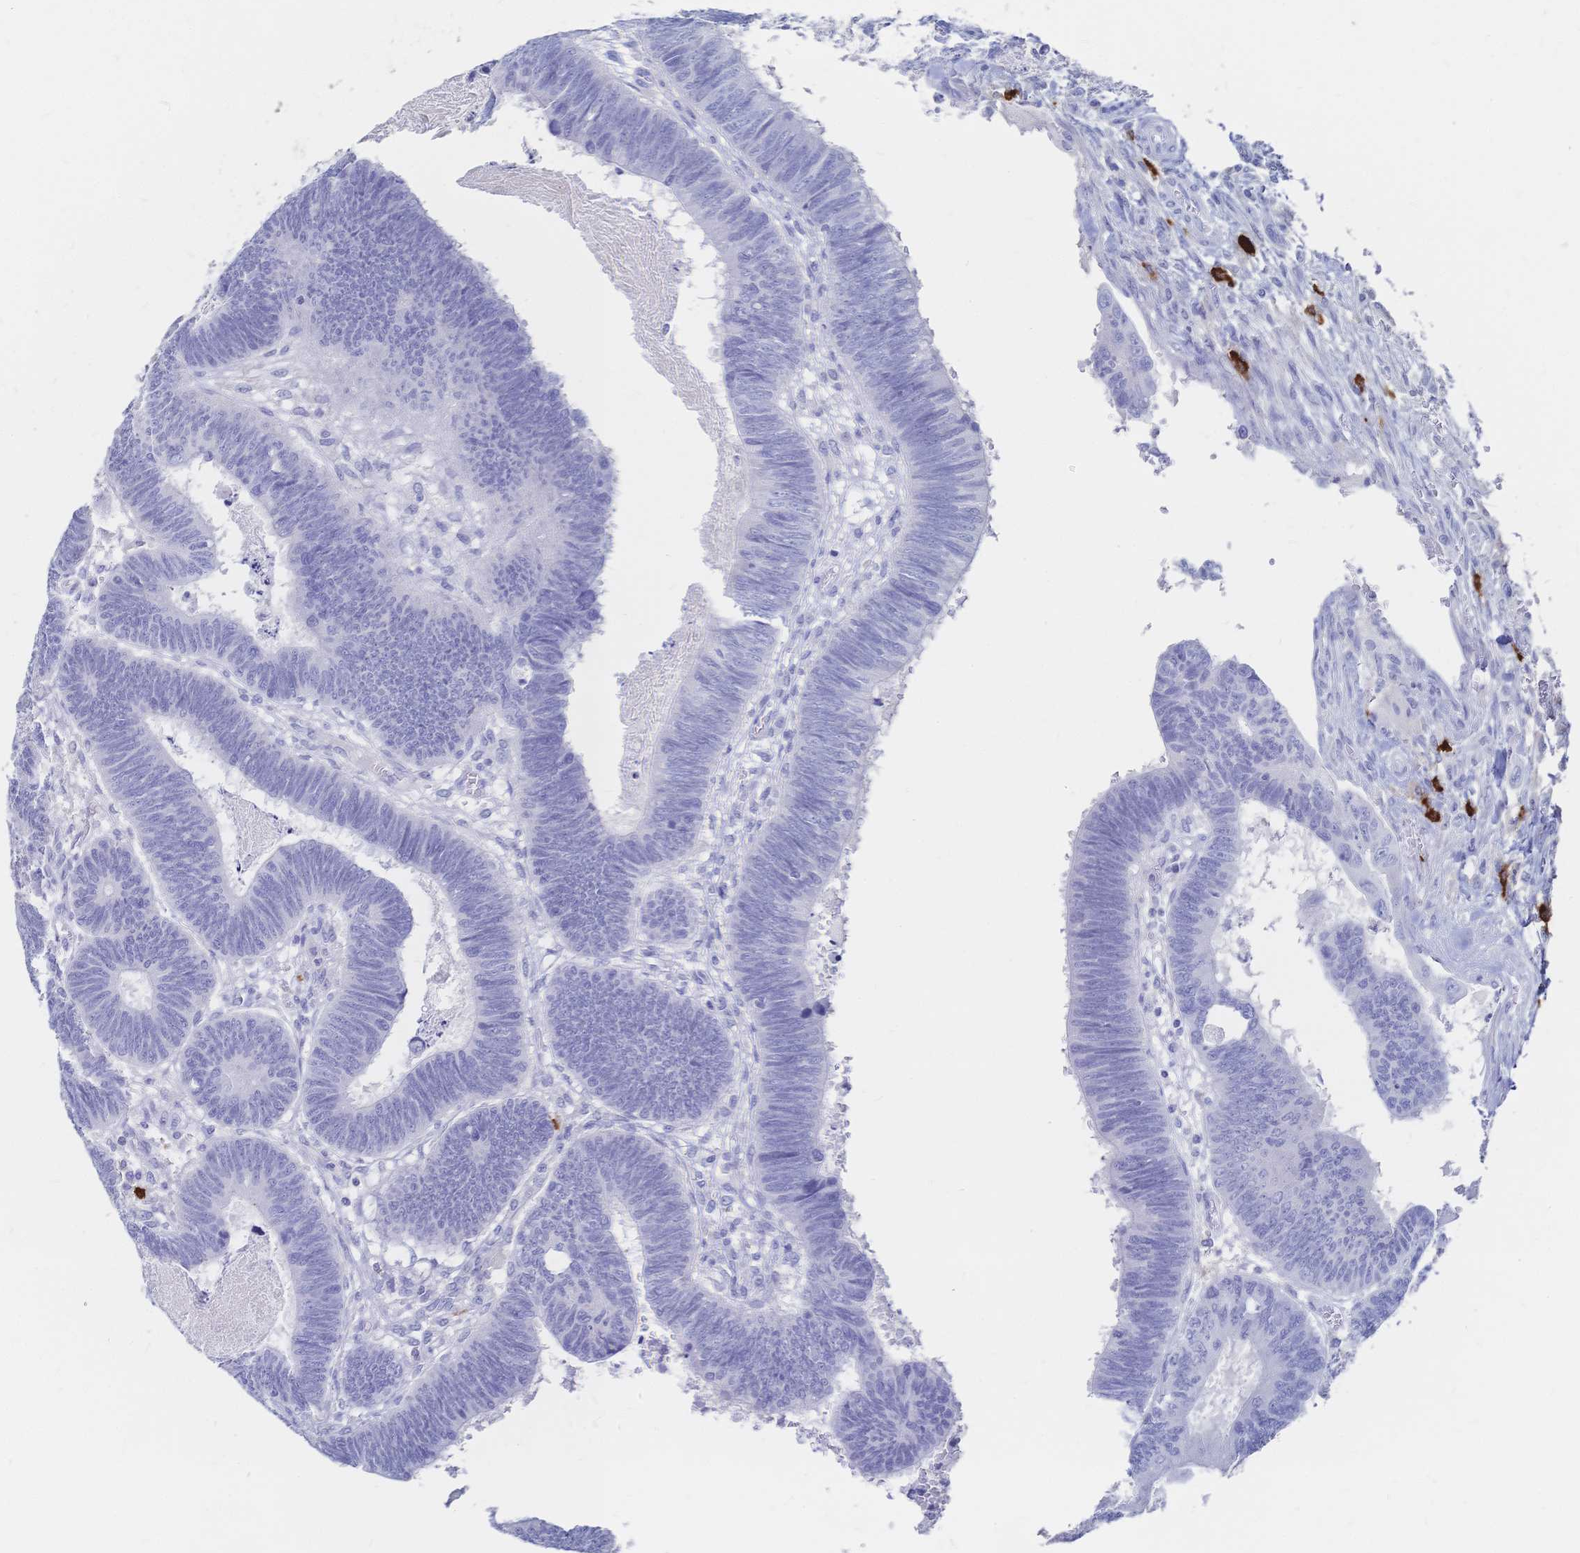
{"staining": {"intensity": "negative", "quantity": "none", "location": "none"}, "tissue": "colorectal cancer", "cell_type": "Tumor cells", "image_type": "cancer", "snomed": [{"axis": "morphology", "description": "Adenocarcinoma, NOS"}, {"axis": "topography", "description": "Colon"}], "caption": "This is a image of immunohistochemistry (IHC) staining of adenocarcinoma (colorectal), which shows no positivity in tumor cells.", "gene": "IL2RB", "patient": {"sex": "male", "age": 62}}